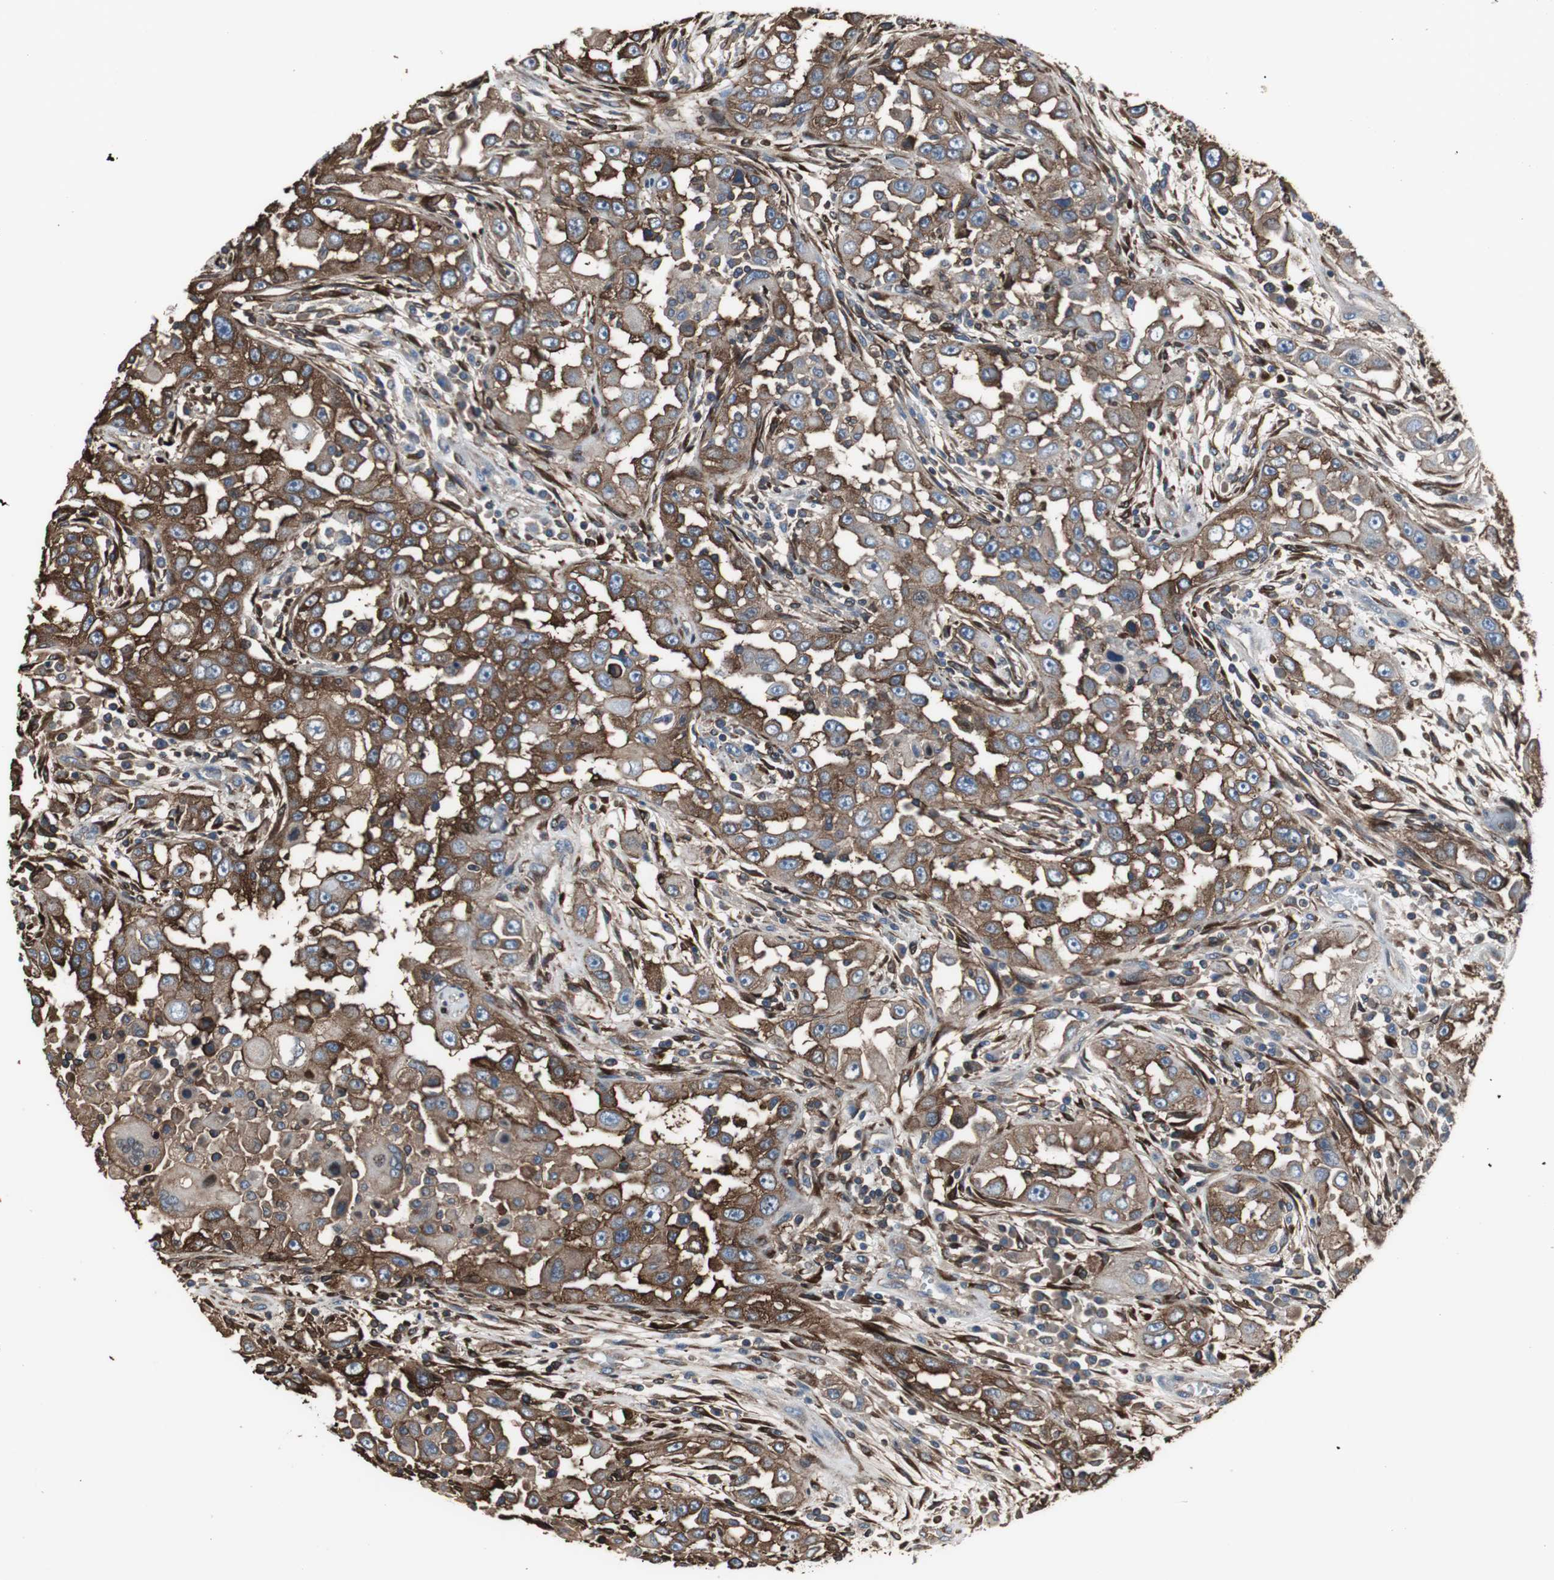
{"staining": {"intensity": "strong", "quantity": ">75%", "location": "cytoplasmic/membranous"}, "tissue": "head and neck cancer", "cell_type": "Tumor cells", "image_type": "cancer", "snomed": [{"axis": "morphology", "description": "Carcinoma, NOS"}, {"axis": "topography", "description": "Head-Neck"}], "caption": "Brown immunohistochemical staining in human head and neck cancer (carcinoma) shows strong cytoplasmic/membranous staining in approximately >75% of tumor cells.", "gene": "ACTN1", "patient": {"sex": "male", "age": 87}}